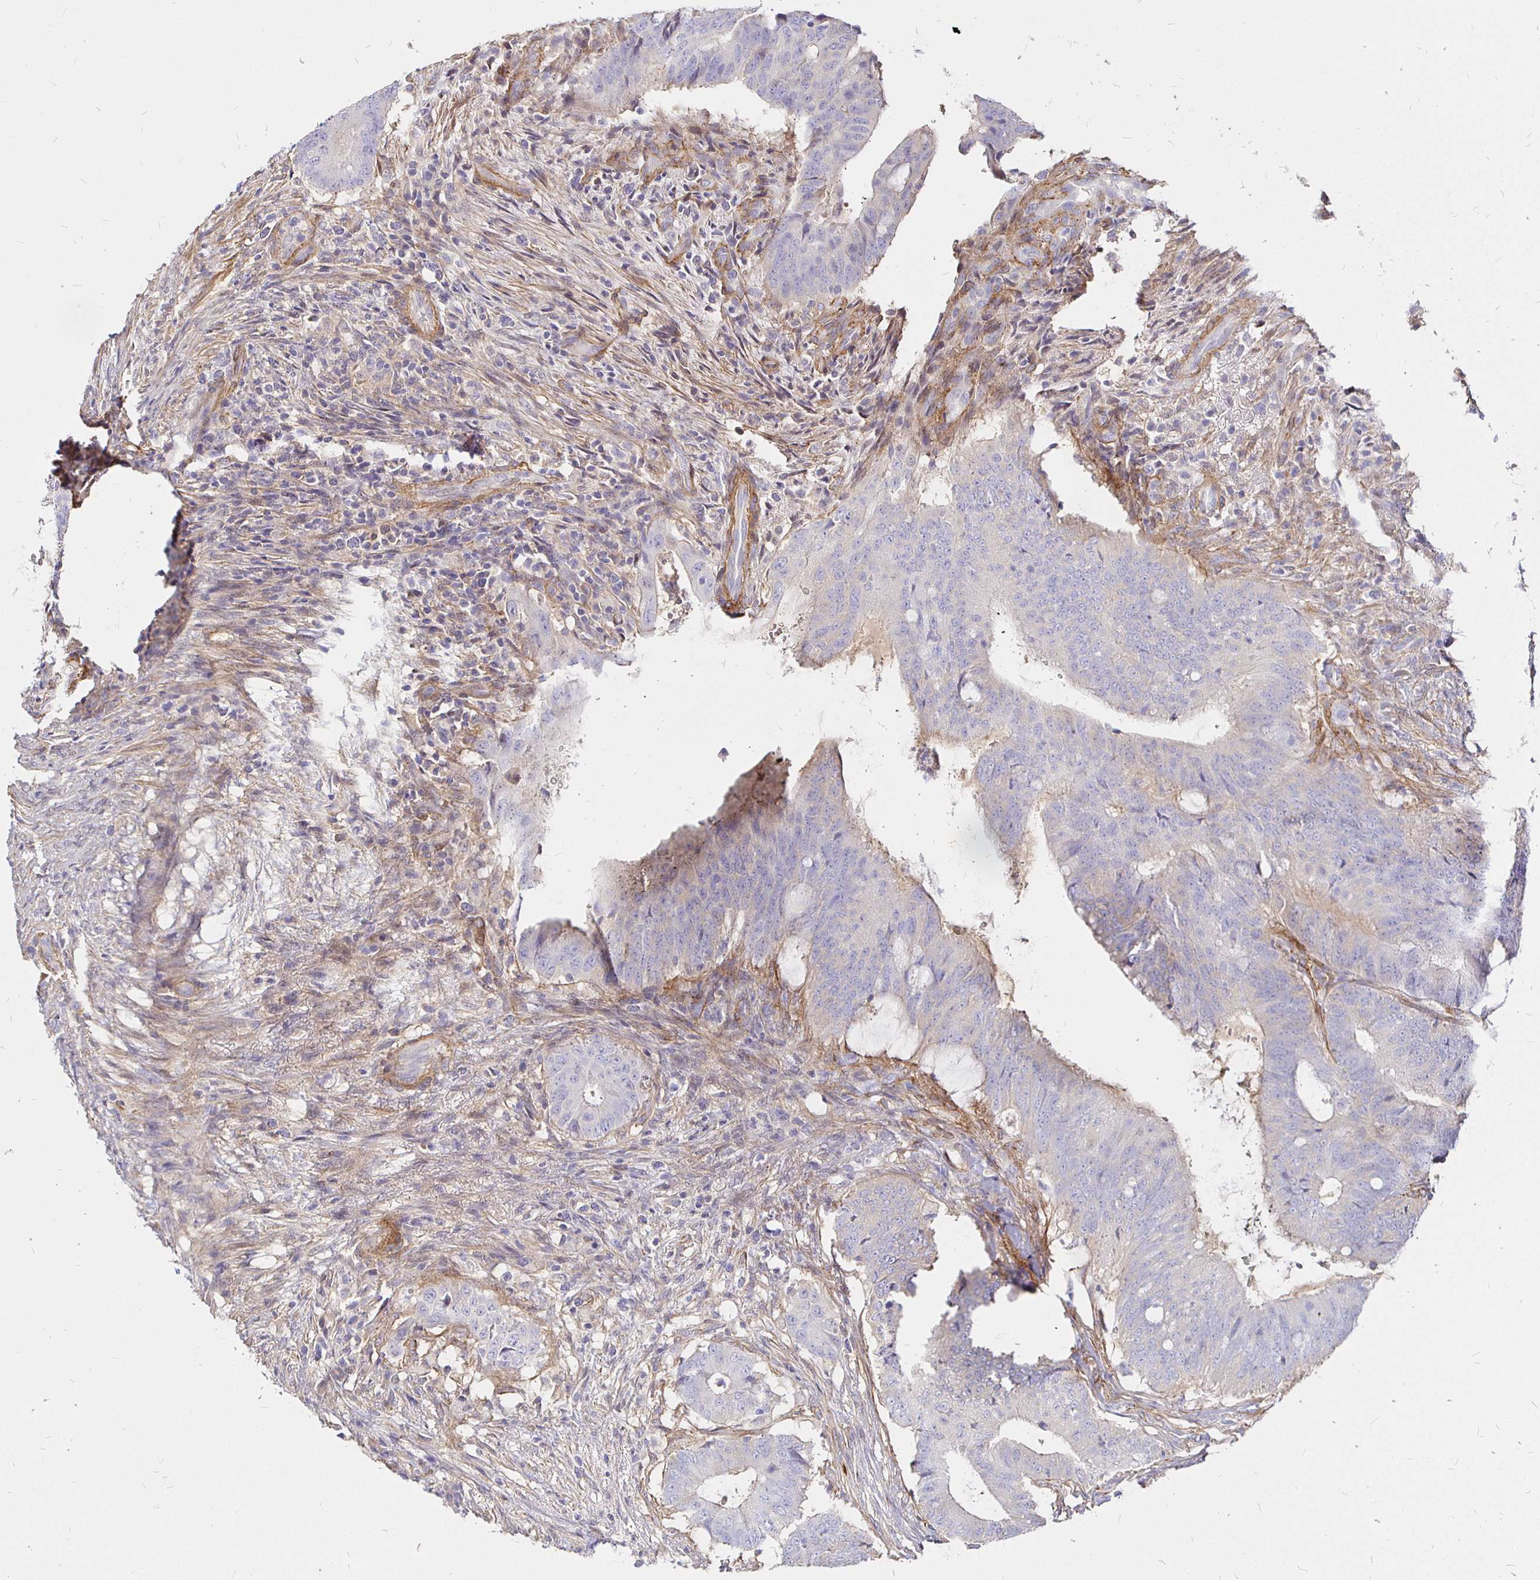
{"staining": {"intensity": "negative", "quantity": "none", "location": "none"}, "tissue": "colorectal cancer", "cell_type": "Tumor cells", "image_type": "cancer", "snomed": [{"axis": "morphology", "description": "Adenocarcinoma, NOS"}, {"axis": "topography", "description": "Colon"}], "caption": "Human colorectal cancer stained for a protein using immunohistochemistry (IHC) demonstrates no staining in tumor cells.", "gene": "PALM2AKAP2", "patient": {"sex": "female", "age": 43}}